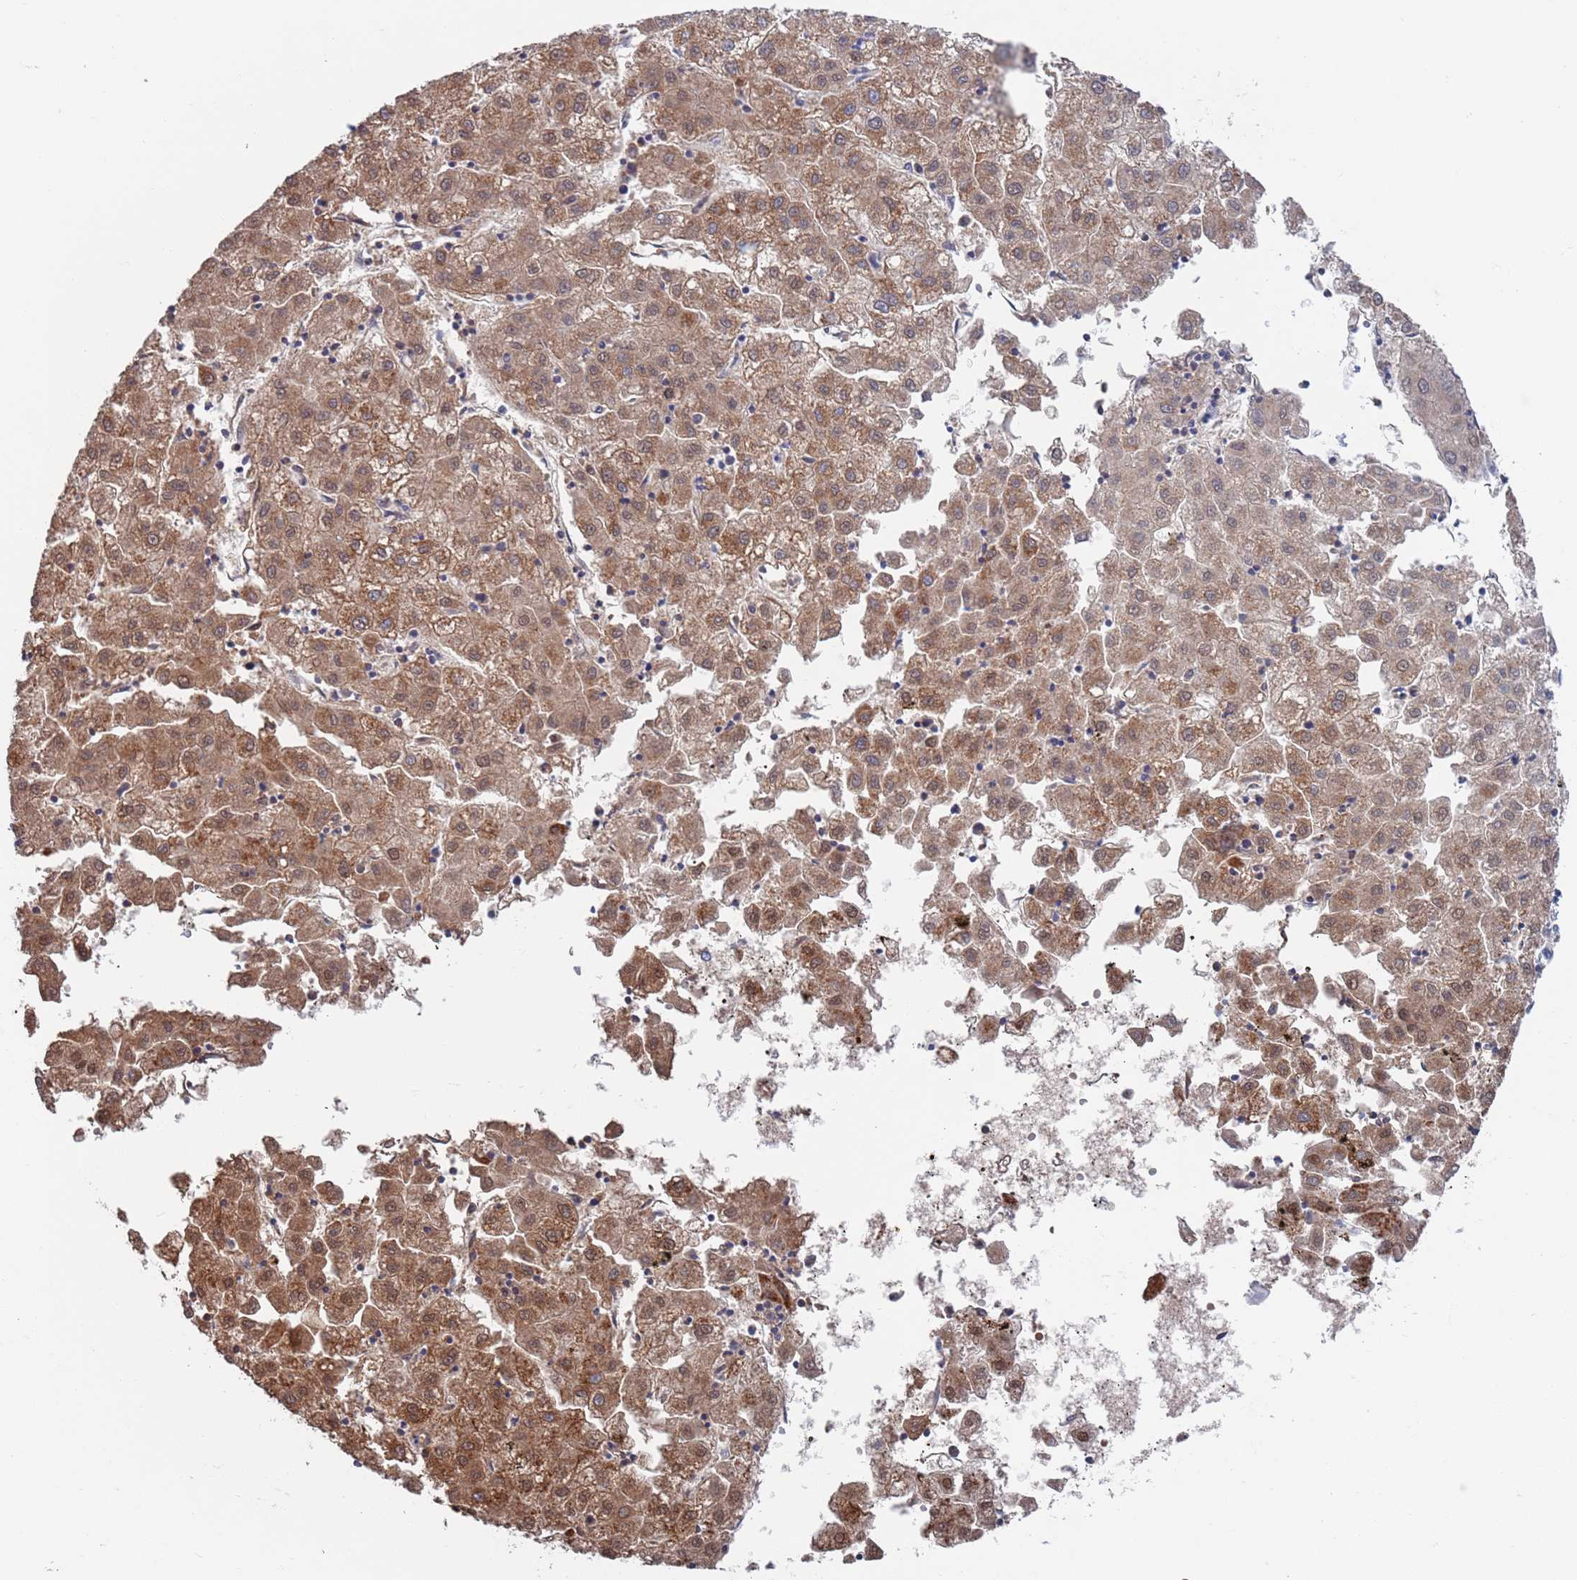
{"staining": {"intensity": "moderate", "quantity": ">75%", "location": "cytoplasmic/membranous"}, "tissue": "liver cancer", "cell_type": "Tumor cells", "image_type": "cancer", "snomed": [{"axis": "morphology", "description": "Carcinoma, Hepatocellular, NOS"}, {"axis": "topography", "description": "Liver"}], "caption": "Hepatocellular carcinoma (liver) tissue displays moderate cytoplasmic/membranous staining in about >75% of tumor cells, visualized by immunohistochemistry.", "gene": "CHCHD6", "patient": {"sex": "male", "age": 72}}